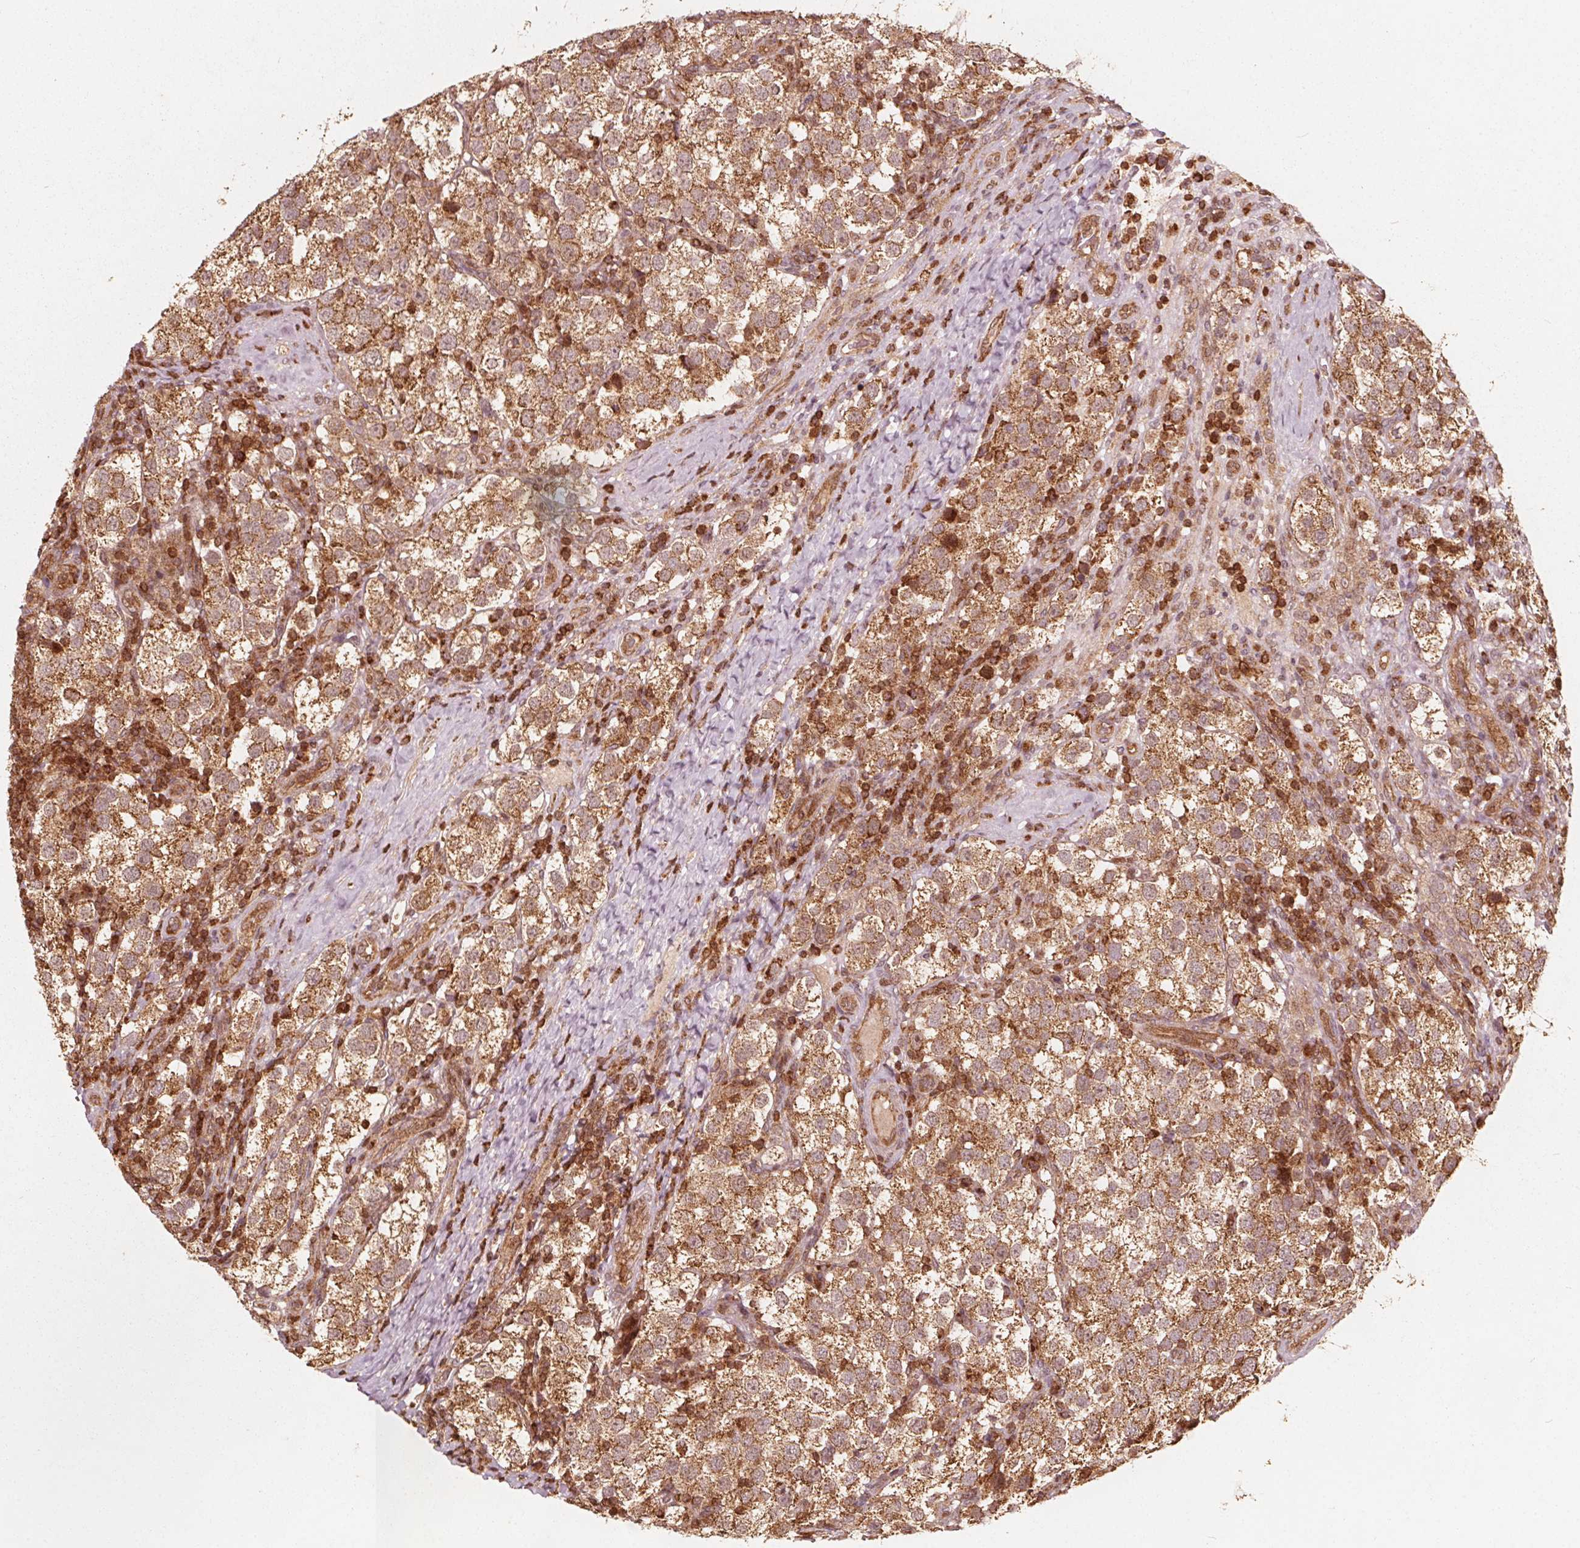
{"staining": {"intensity": "moderate", "quantity": ">75%", "location": "cytoplasmic/membranous"}, "tissue": "testis cancer", "cell_type": "Tumor cells", "image_type": "cancer", "snomed": [{"axis": "morphology", "description": "Seminoma, NOS"}, {"axis": "topography", "description": "Testis"}], "caption": "An immunohistochemistry micrograph of neoplastic tissue is shown. Protein staining in brown highlights moderate cytoplasmic/membranous positivity in testis cancer (seminoma) within tumor cells.", "gene": "AIP", "patient": {"sex": "male", "age": 37}}